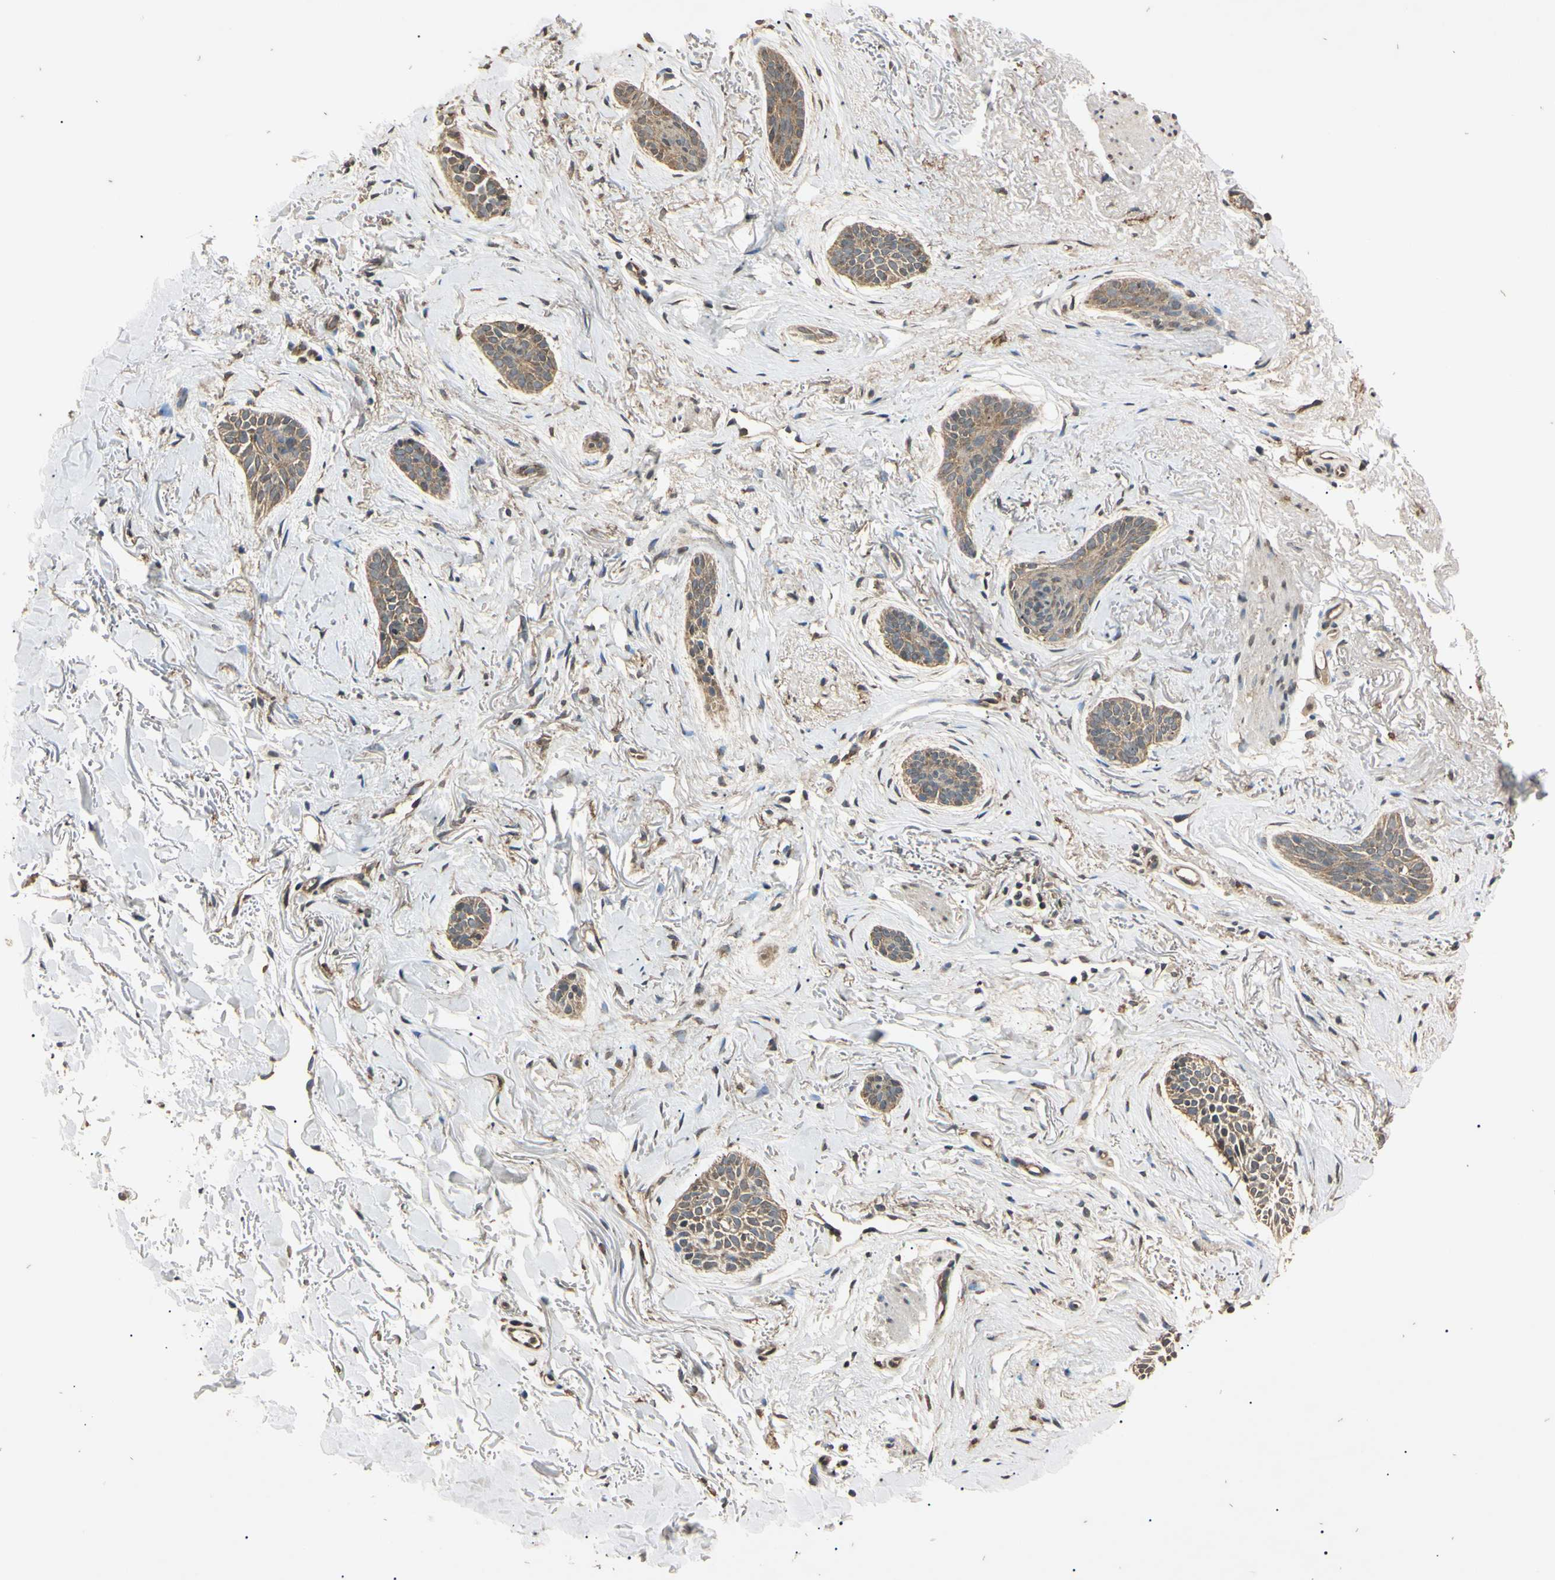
{"staining": {"intensity": "moderate", "quantity": "25%-75%", "location": "cytoplasmic/membranous"}, "tissue": "skin cancer", "cell_type": "Tumor cells", "image_type": "cancer", "snomed": [{"axis": "morphology", "description": "Basal cell carcinoma"}, {"axis": "topography", "description": "Skin"}], "caption": "Skin cancer tissue shows moderate cytoplasmic/membranous expression in approximately 25%-75% of tumor cells, visualized by immunohistochemistry.", "gene": "EPN1", "patient": {"sex": "female", "age": 84}}